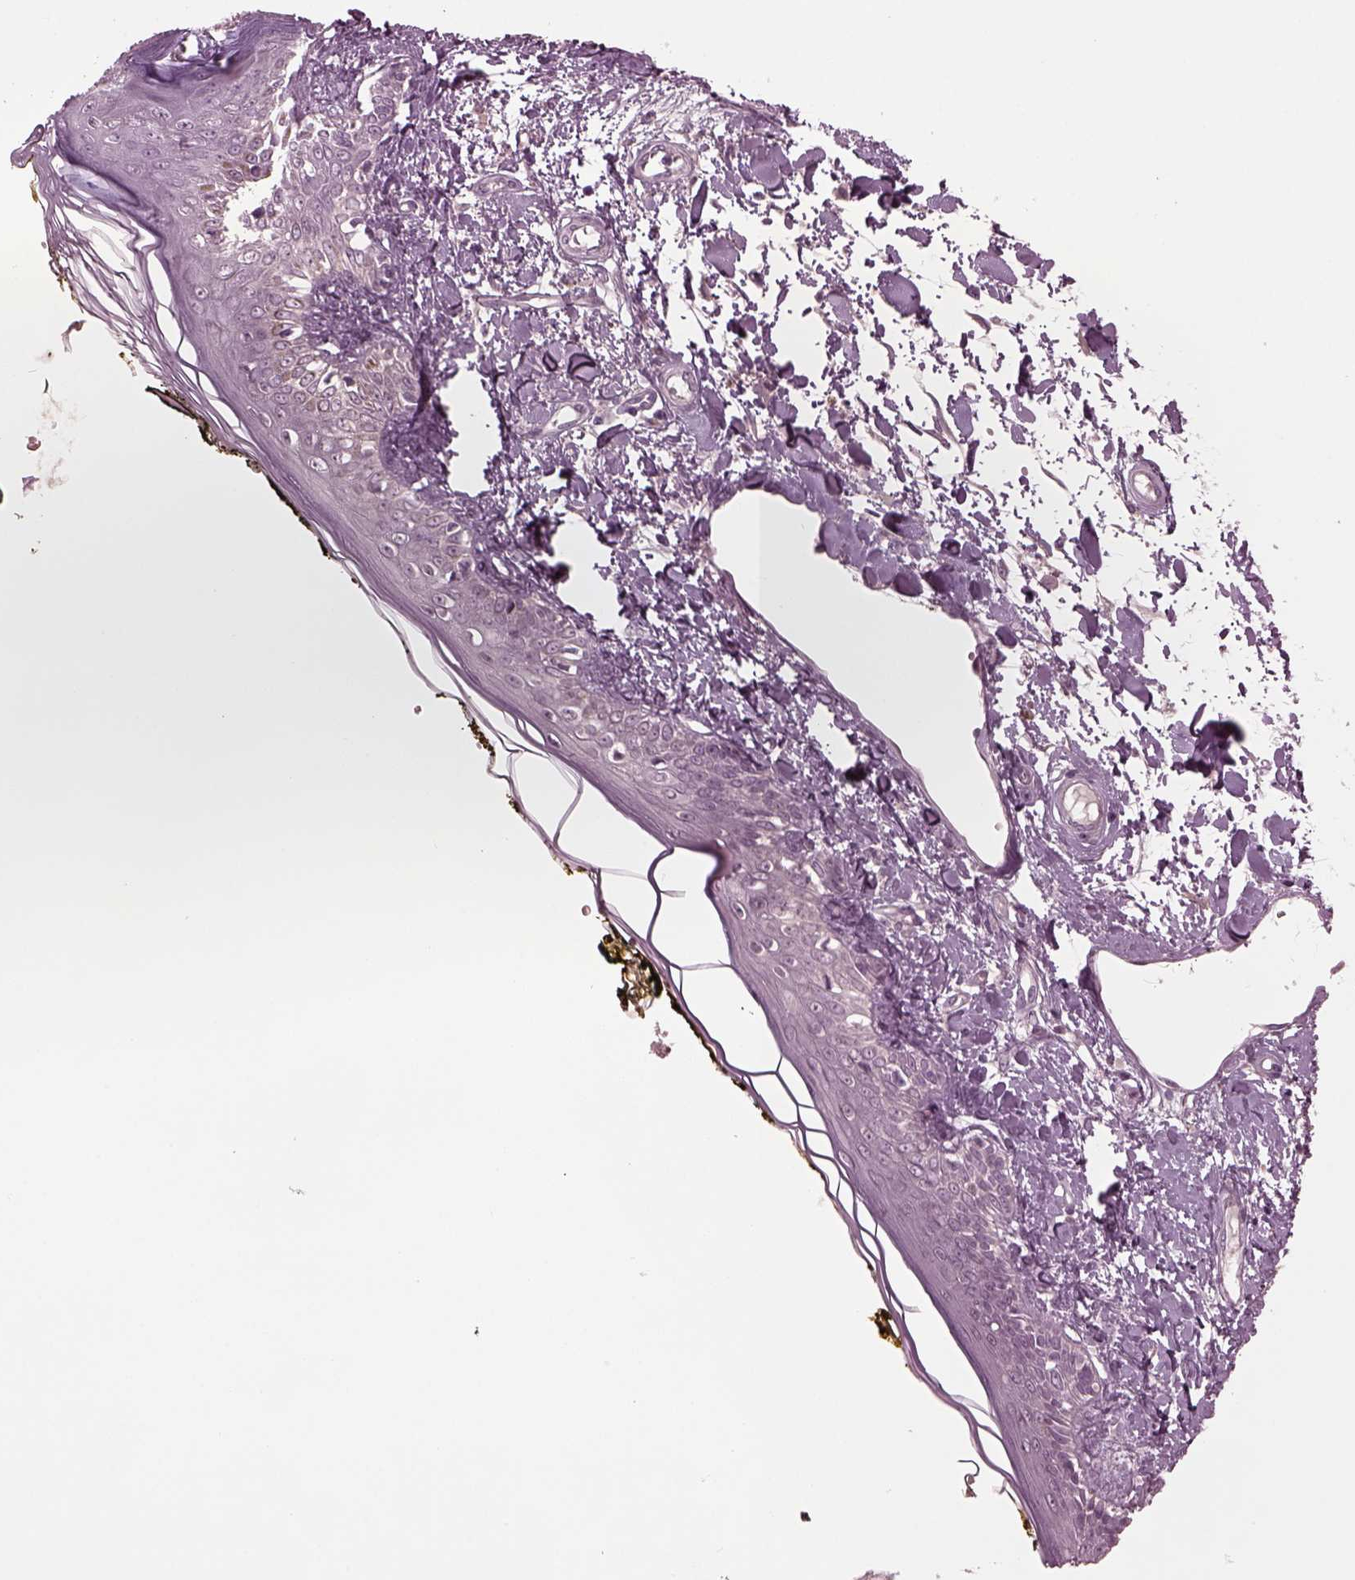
{"staining": {"intensity": "negative", "quantity": "none", "location": "none"}, "tissue": "skin", "cell_type": "Fibroblasts", "image_type": "normal", "snomed": [{"axis": "morphology", "description": "Normal tissue, NOS"}, {"axis": "topography", "description": "Skin"}], "caption": "Histopathology image shows no protein expression in fibroblasts of benign skin. The staining was performed using DAB (3,3'-diaminobenzidine) to visualize the protein expression in brown, while the nuclei were stained in blue with hematoxylin (Magnification: 20x).", "gene": "CLCN4", "patient": {"sex": "male", "age": 76}}